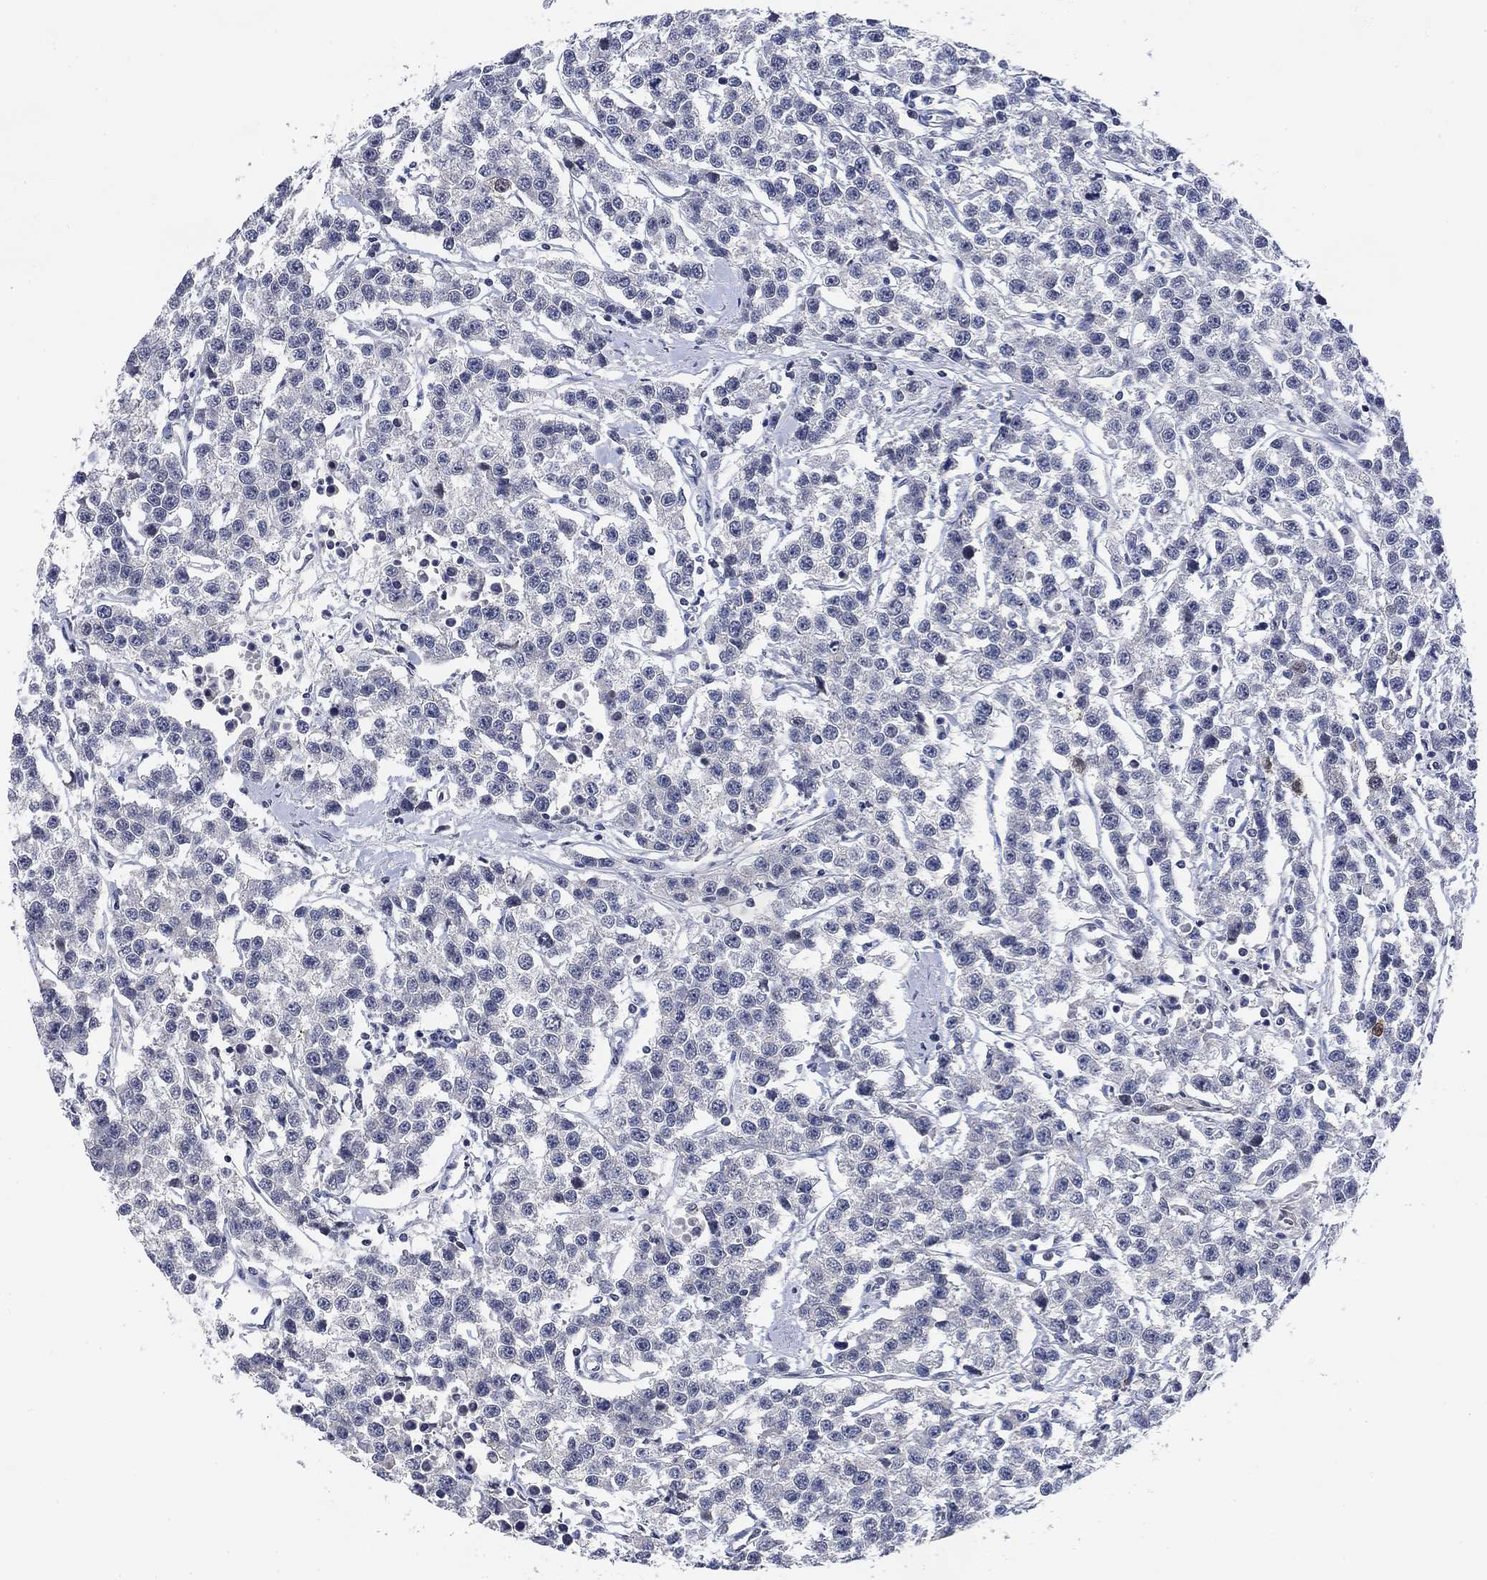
{"staining": {"intensity": "moderate", "quantity": "<25%", "location": "cytoplasmic/membranous"}, "tissue": "testis cancer", "cell_type": "Tumor cells", "image_type": "cancer", "snomed": [{"axis": "morphology", "description": "Seminoma, NOS"}, {"axis": "topography", "description": "Testis"}], "caption": "DAB (3,3'-diaminobenzidine) immunohistochemical staining of testis cancer demonstrates moderate cytoplasmic/membranous protein staining in about <25% of tumor cells. Using DAB (brown) and hematoxylin (blue) stains, captured at high magnification using brightfield microscopy.", "gene": "DAZL", "patient": {"sex": "male", "age": 59}}